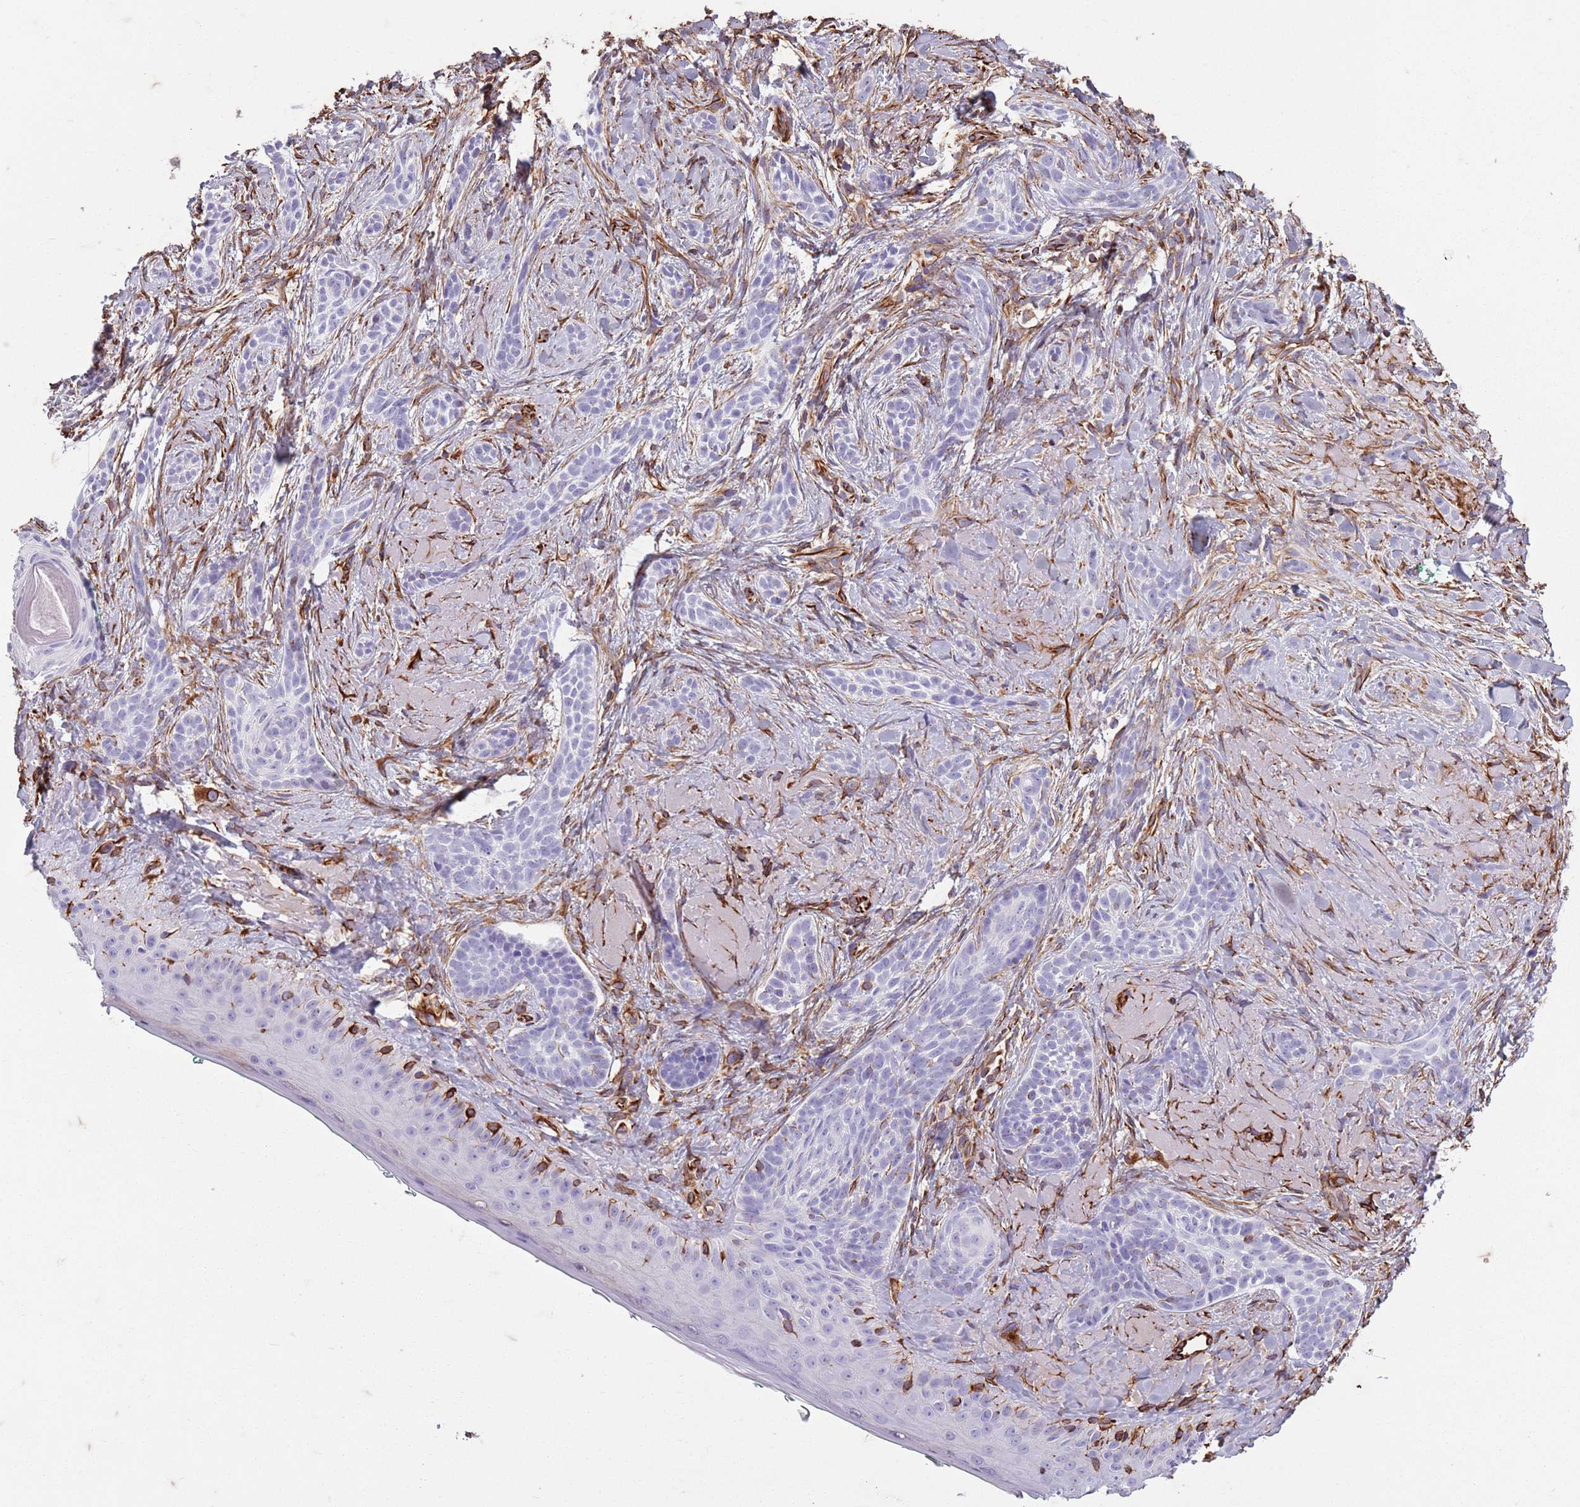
{"staining": {"intensity": "negative", "quantity": "none", "location": "none"}, "tissue": "skin cancer", "cell_type": "Tumor cells", "image_type": "cancer", "snomed": [{"axis": "morphology", "description": "Basal cell carcinoma"}, {"axis": "topography", "description": "Skin"}], "caption": "Basal cell carcinoma (skin) was stained to show a protein in brown. There is no significant staining in tumor cells.", "gene": "TAS2R38", "patient": {"sex": "male", "age": 71}}